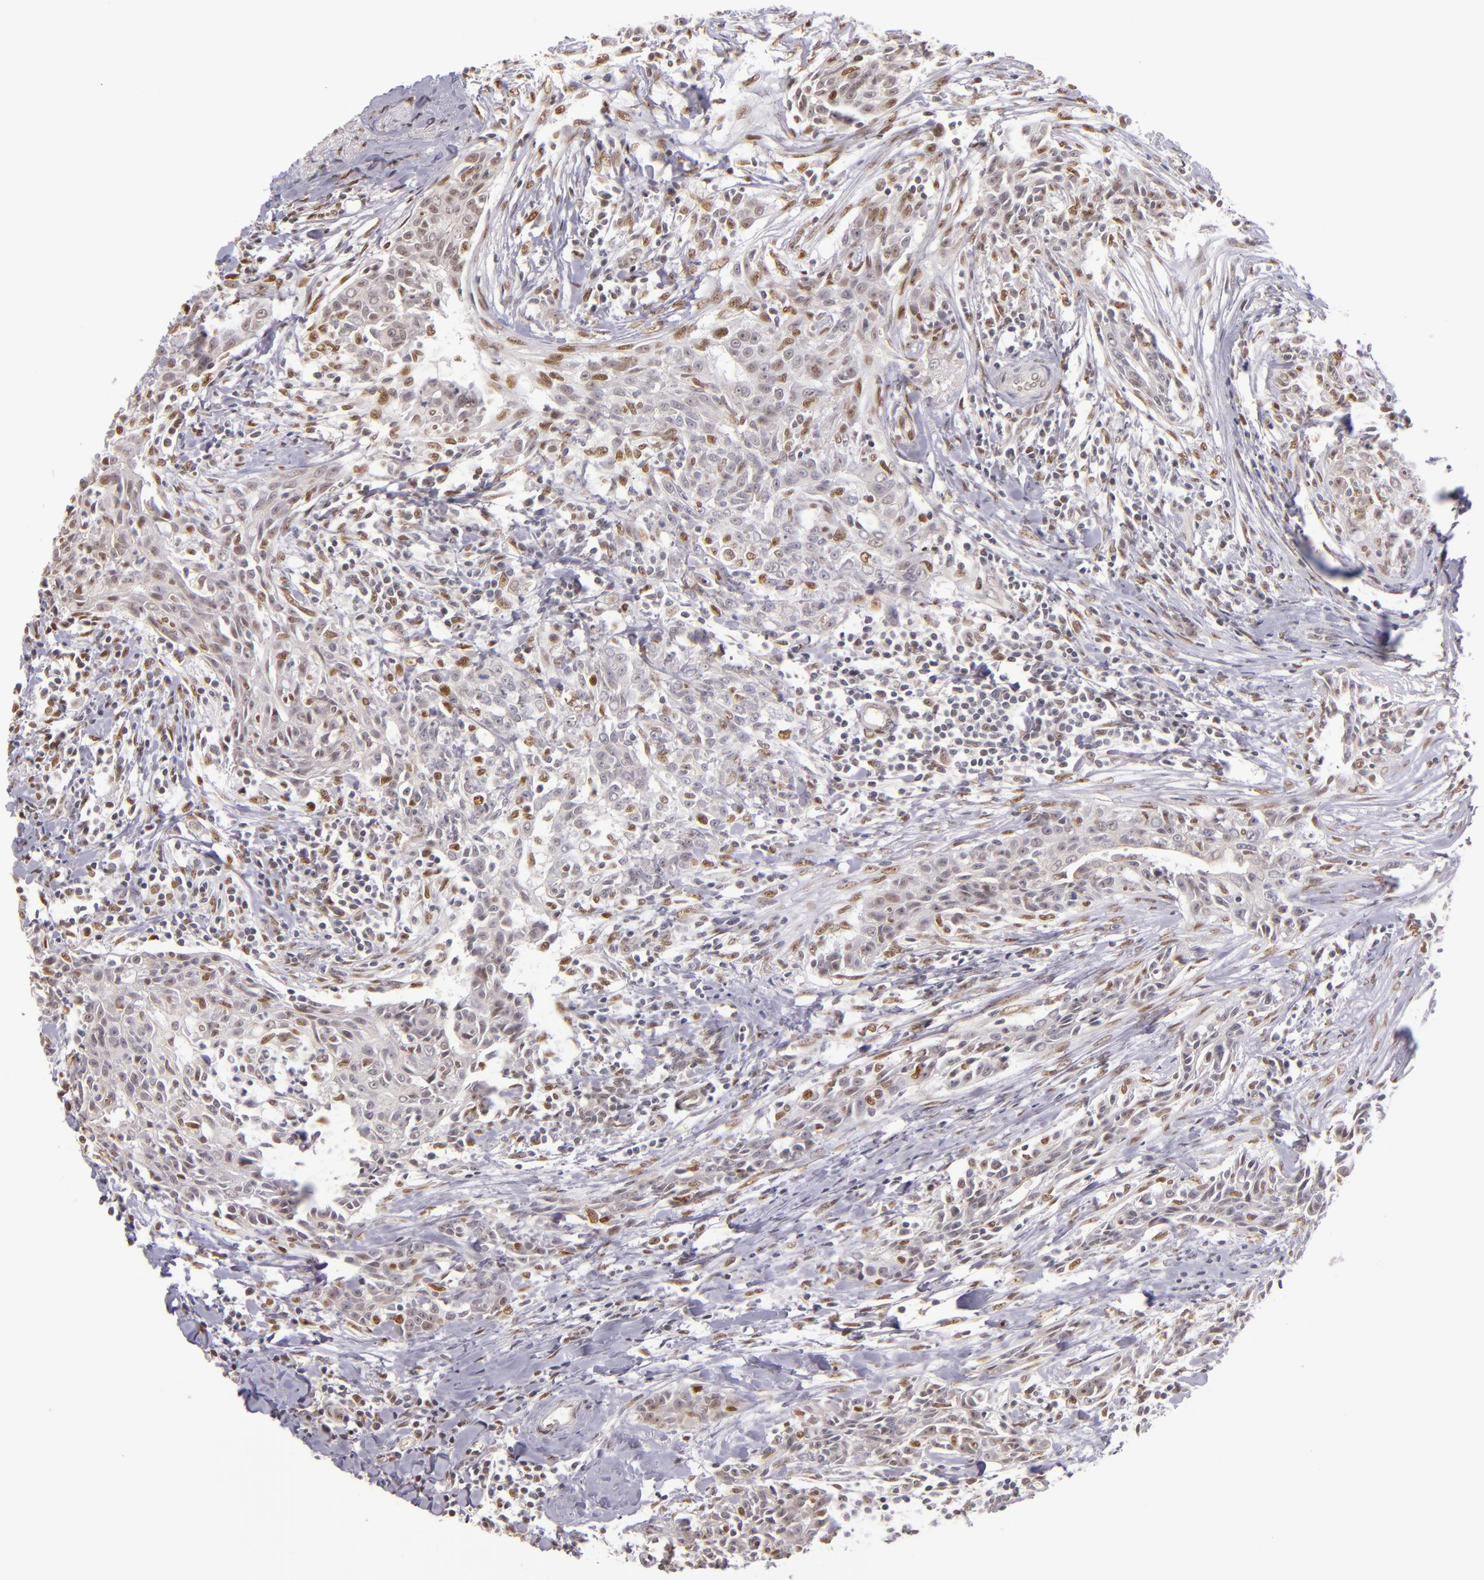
{"staining": {"intensity": "weak", "quantity": "<25%", "location": "nuclear"}, "tissue": "breast cancer", "cell_type": "Tumor cells", "image_type": "cancer", "snomed": [{"axis": "morphology", "description": "Duct carcinoma"}, {"axis": "topography", "description": "Breast"}], "caption": "DAB (3,3'-diaminobenzidine) immunohistochemical staining of human breast cancer reveals no significant staining in tumor cells.", "gene": "NCOR2", "patient": {"sex": "female", "age": 50}}